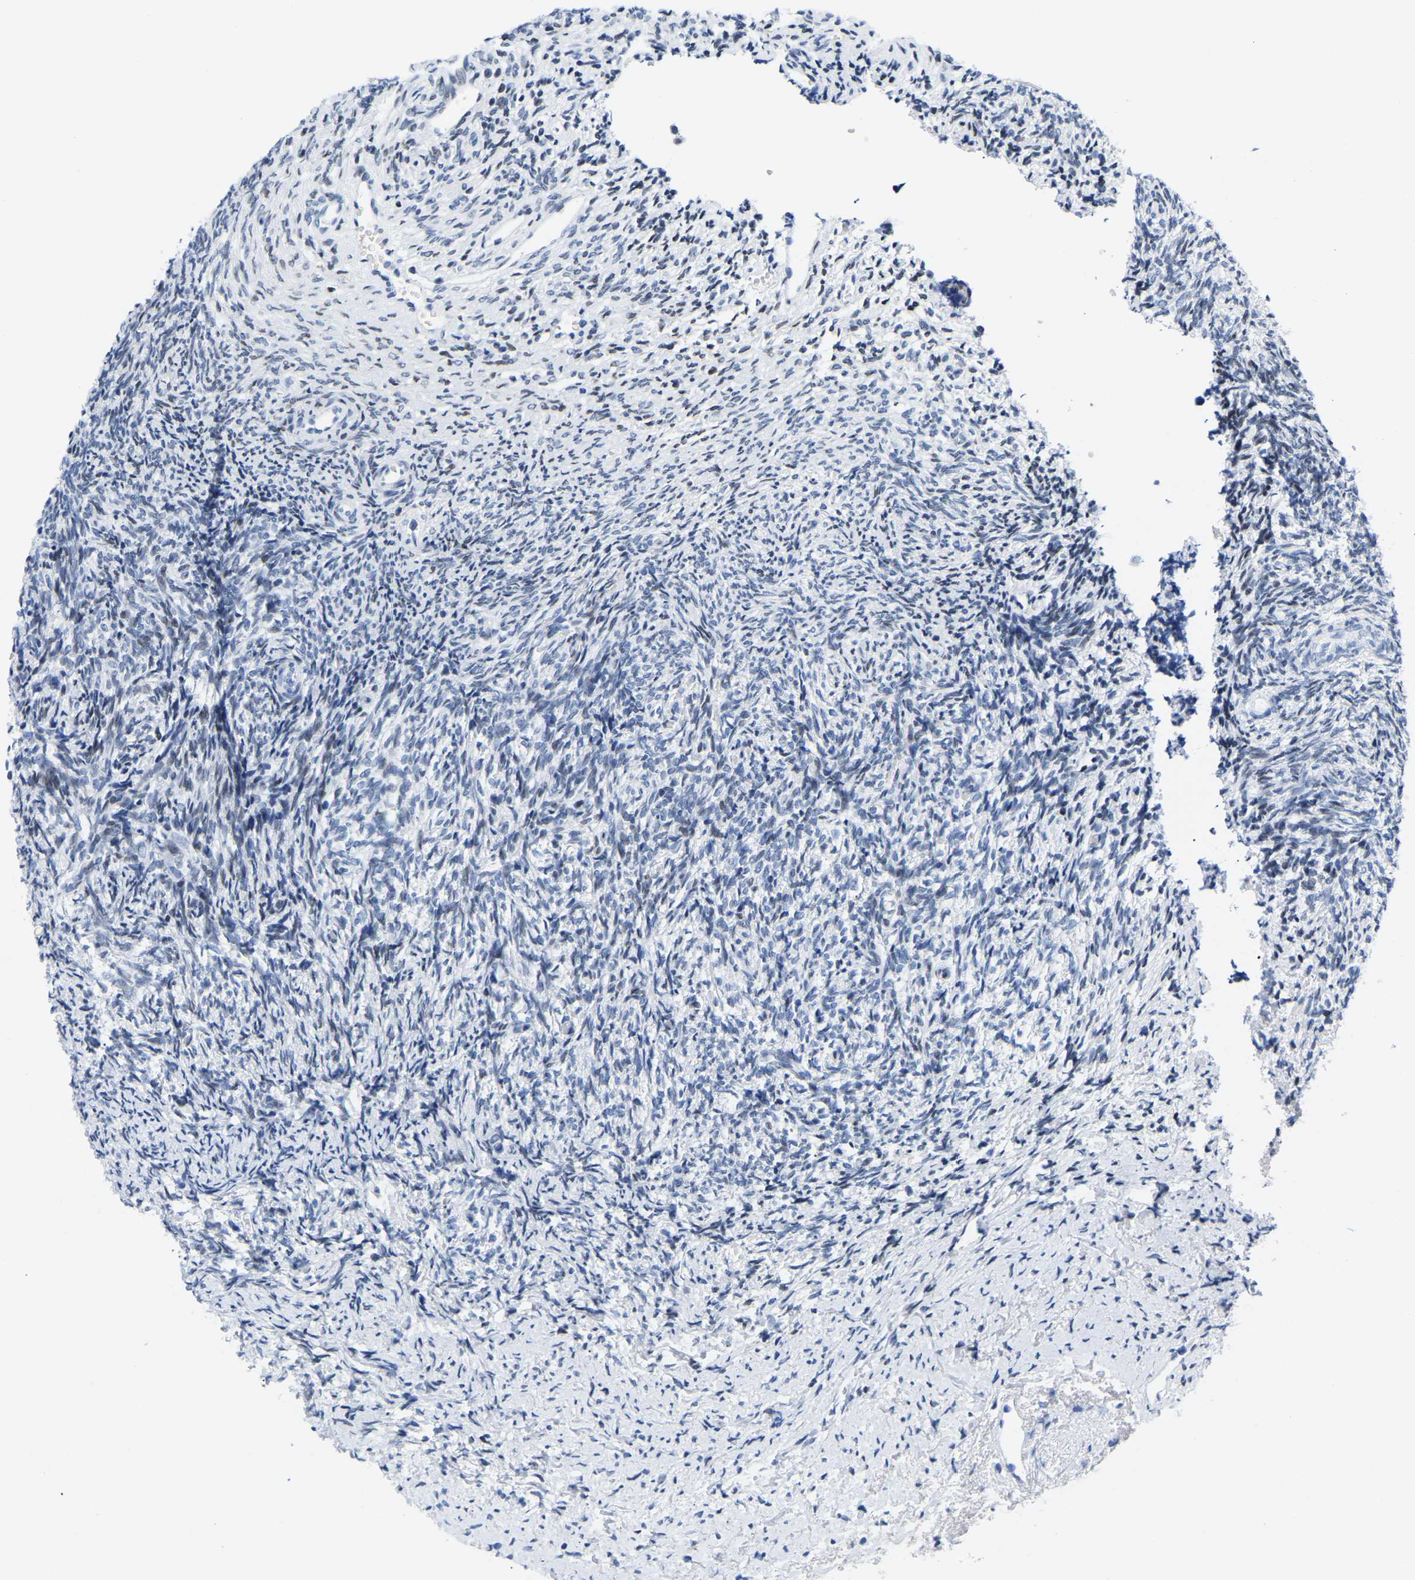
{"staining": {"intensity": "weak", "quantity": "25%-75%", "location": "cytoplasmic/membranous"}, "tissue": "ovary", "cell_type": "Follicle cells", "image_type": "normal", "snomed": [{"axis": "morphology", "description": "Normal tissue, NOS"}, {"axis": "topography", "description": "Ovary"}], "caption": "High-magnification brightfield microscopy of normal ovary stained with DAB (3,3'-diaminobenzidine) (brown) and counterstained with hematoxylin (blue). follicle cells exhibit weak cytoplasmic/membranous staining is appreciated in approximately25%-75% of cells. (brown staining indicates protein expression, while blue staining denotes nuclei).", "gene": "UPK3A", "patient": {"sex": "female", "age": 41}}